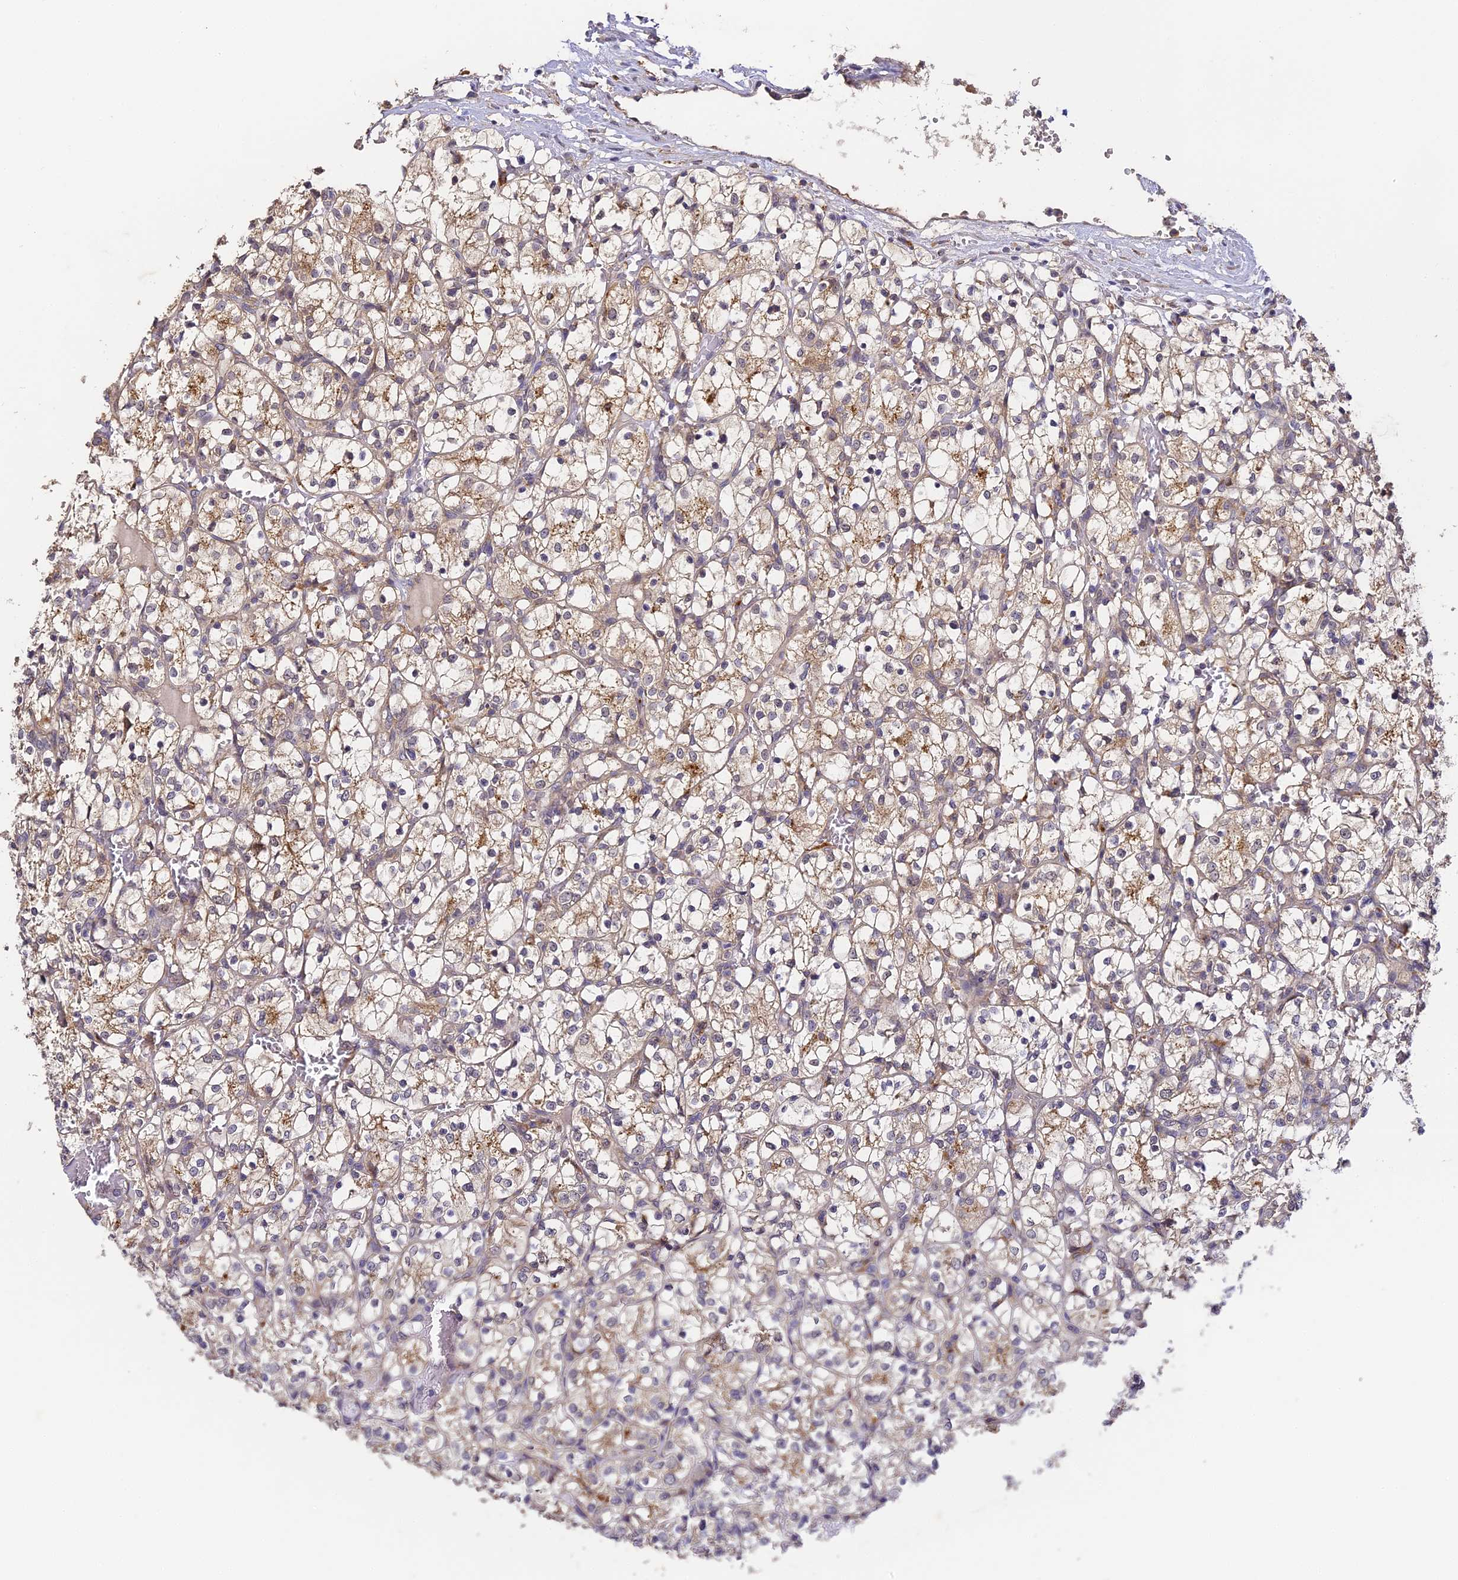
{"staining": {"intensity": "moderate", "quantity": "<25%", "location": "cytoplasmic/membranous"}, "tissue": "renal cancer", "cell_type": "Tumor cells", "image_type": "cancer", "snomed": [{"axis": "morphology", "description": "Adenocarcinoma, NOS"}, {"axis": "topography", "description": "Kidney"}], "caption": "About <25% of tumor cells in human adenocarcinoma (renal) demonstrate moderate cytoplasmic/membranous protein staining as visualized by brown immunohistochemical staining.", "gene": "YAE1", "patient": {"sex": "female", "age": 69}}